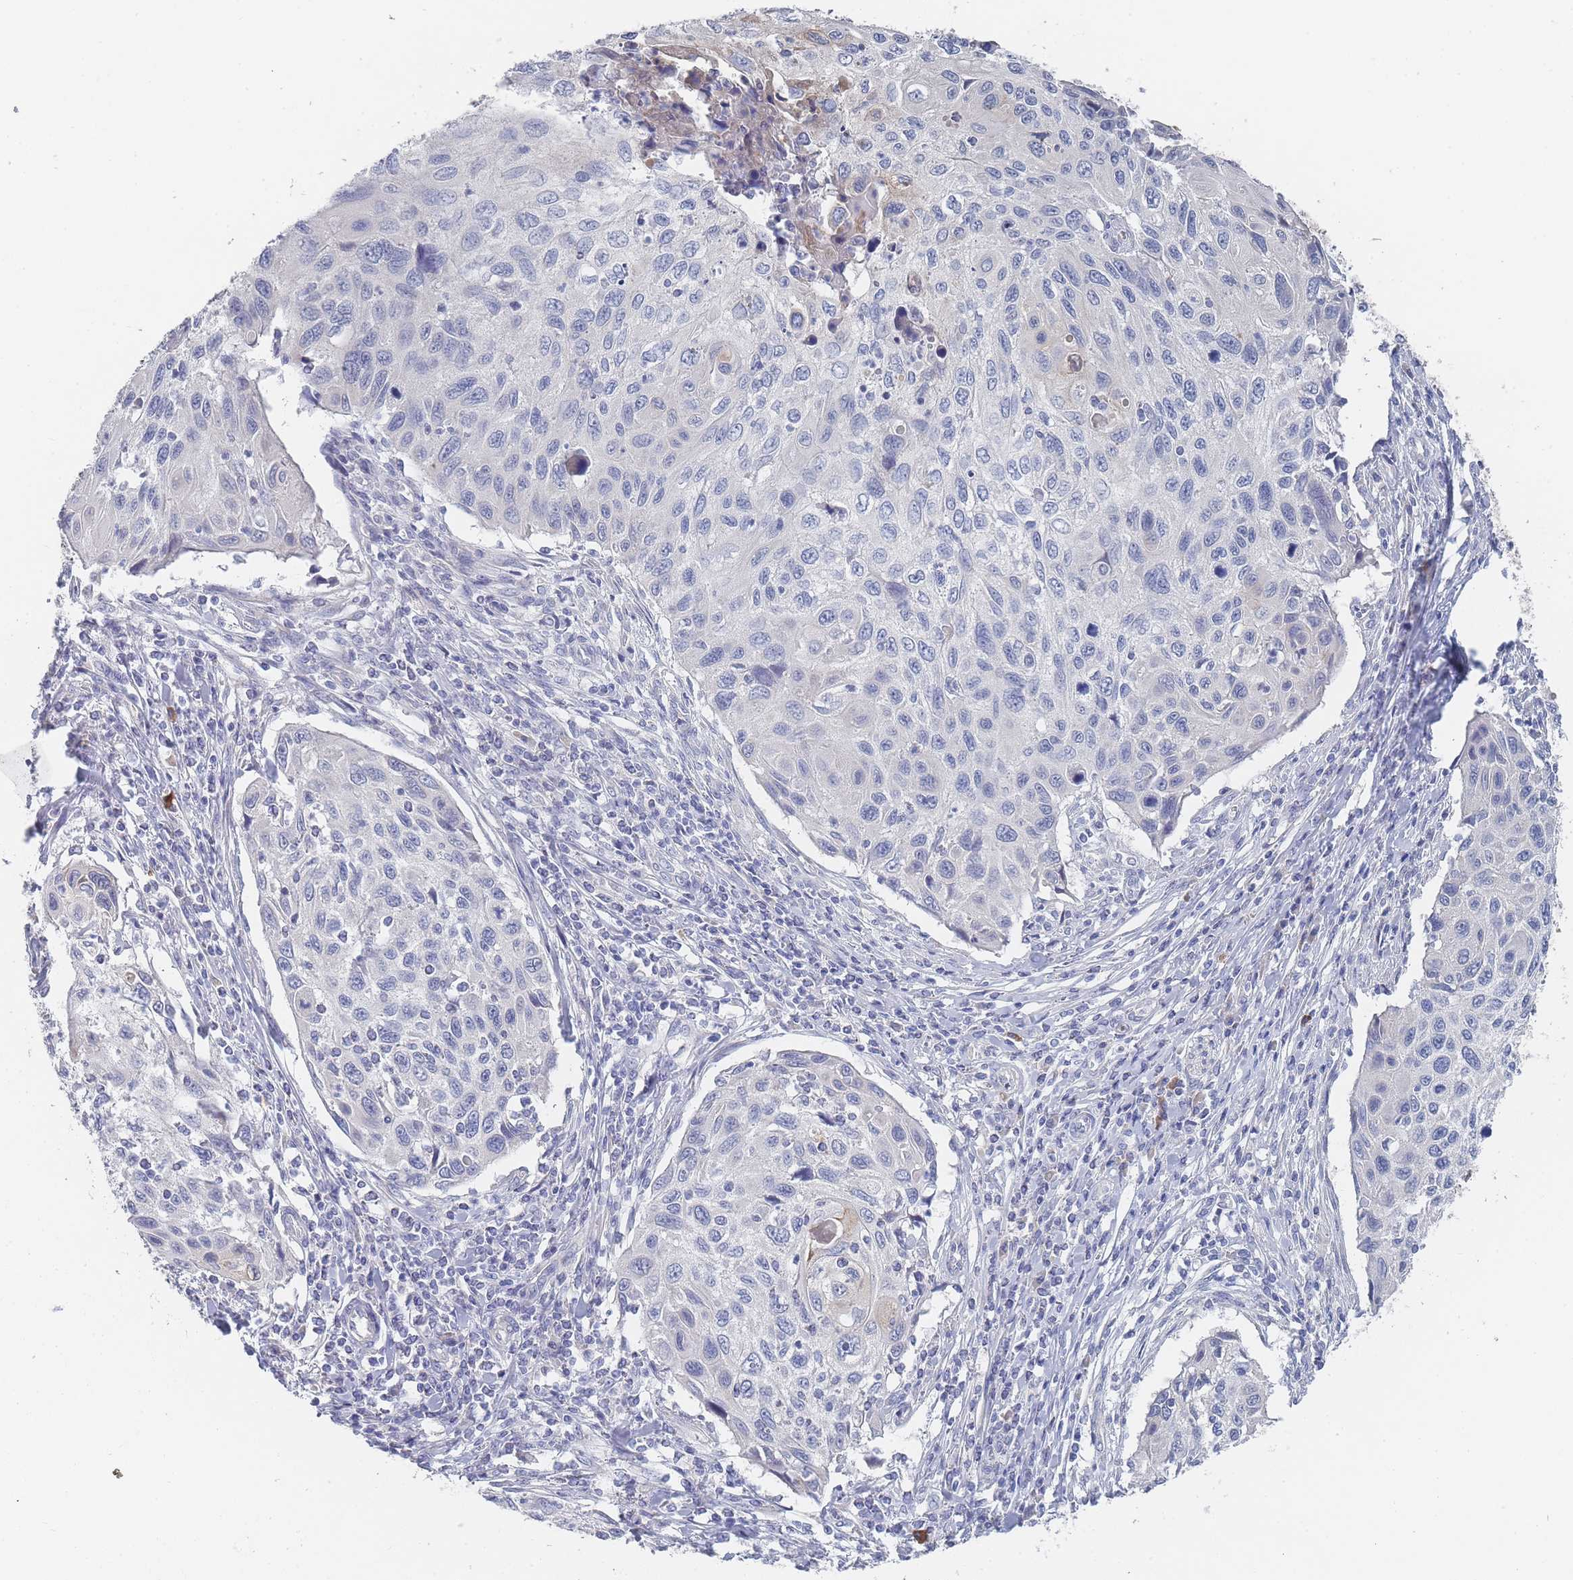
{"staining": {"intensity": "moderate", "quantity": "<25%", "location": "cytoplasmic/membranous"}, "tissue": "cervical cancer", "cell_type": "Tumor cells", "image_type": "cancer", "snomed": [{"axis": "morphology", "description": "Squamous cell carcinoma, NOS"}, {"axis": "topography", "description": "Cervix"}], "caption": "IHC of cervical cancer (squamous cell carcinoma) demonstrates low levels of moderate cytoplasmic/membranous staining in about <25% of tumor cells. (Stains: DAB (3,3'-diaminobenzidine) in brown, nuclei in blue, Microscopy: brightfield microscopy at high magnification).", "gene": "ACAD11", "patient": {"sex": "female", "age": 70}}